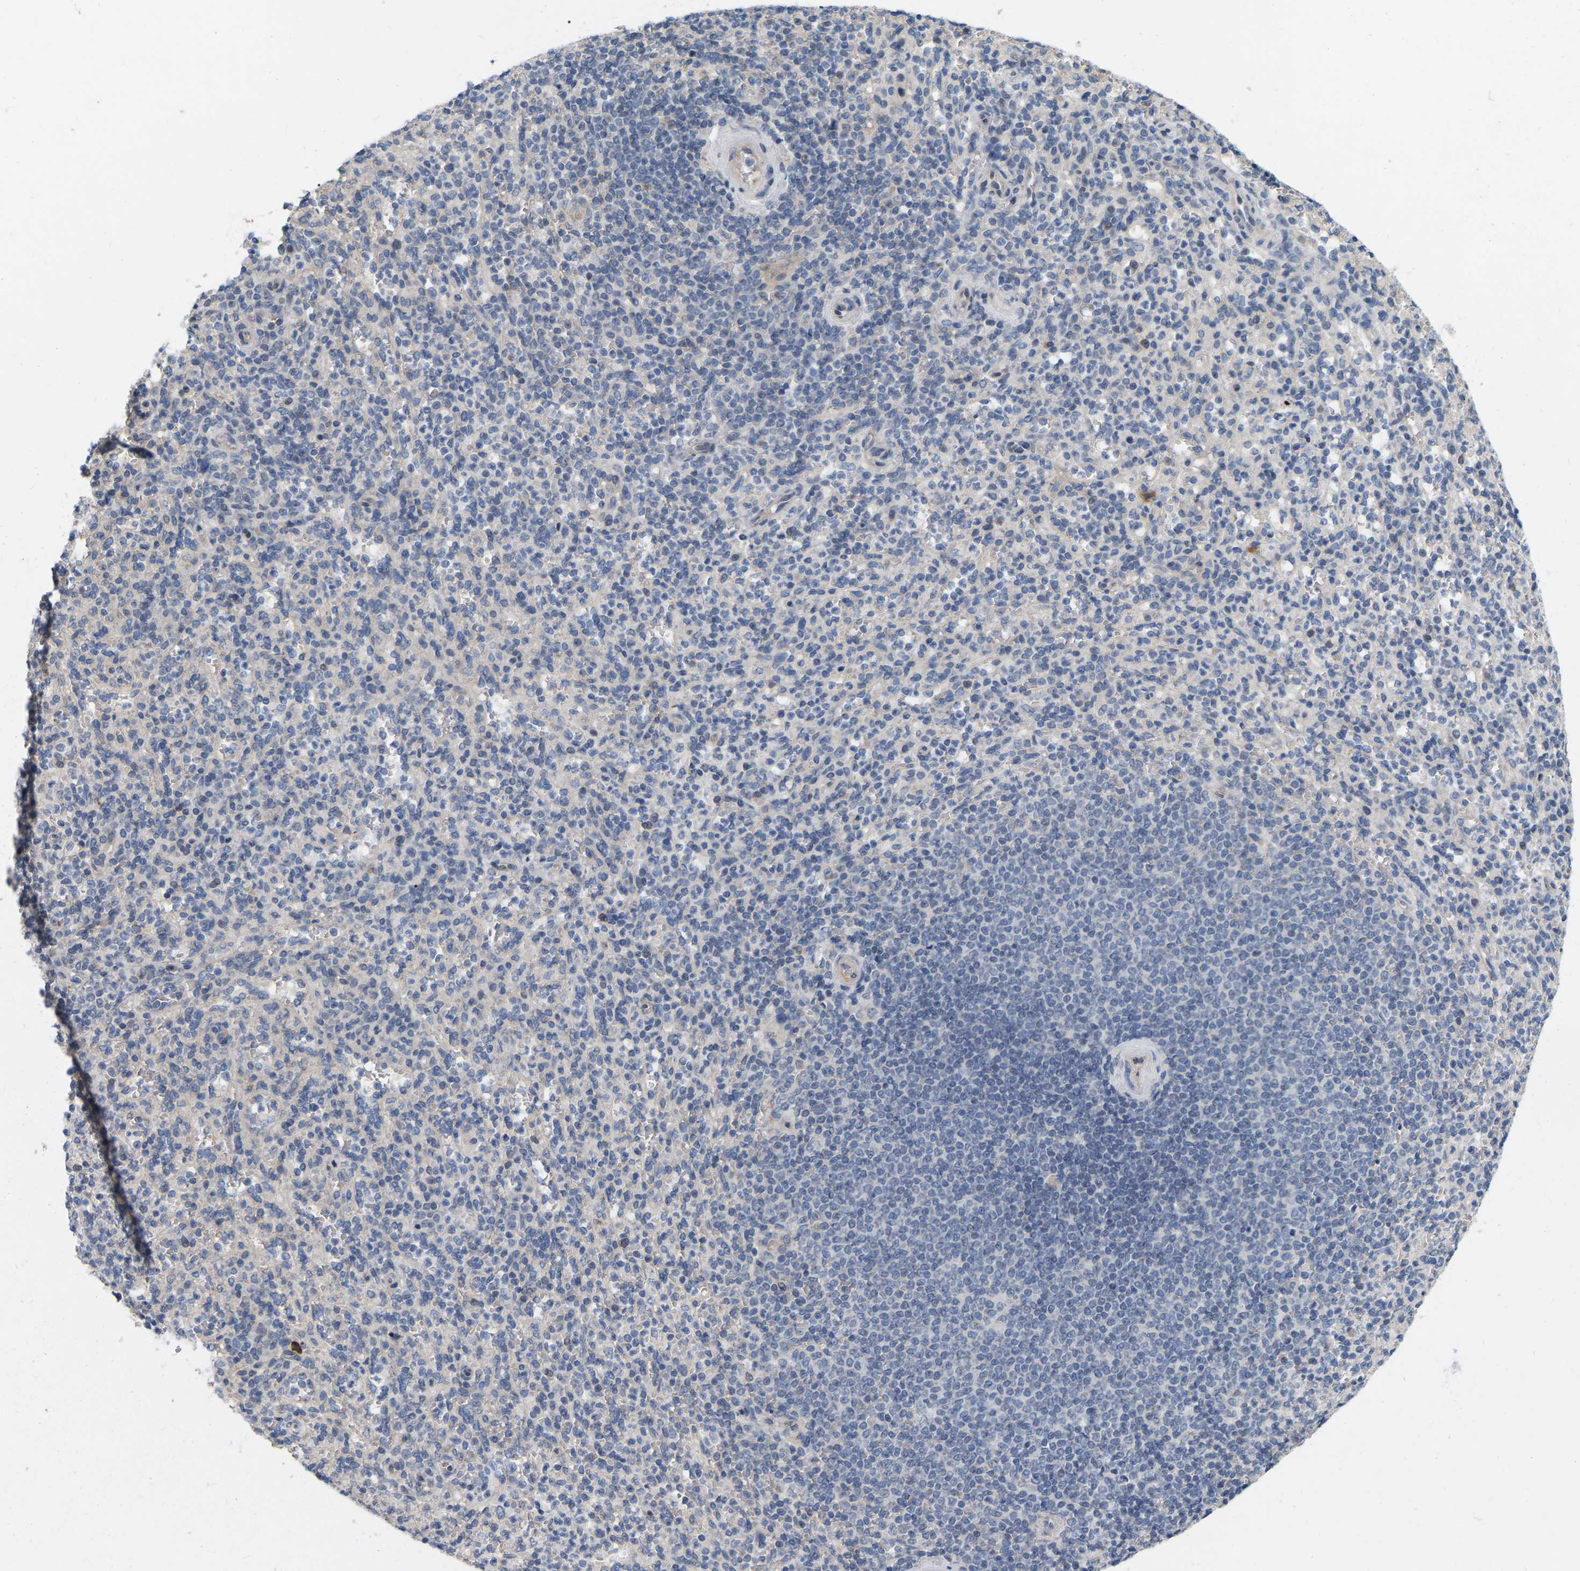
{"staining": {"intensity": "moderate", "quantity": "<25%", "location": "cytoplasmic/membranous"}, "tissue": "spleen", "cell_type": "Cells in red pulp", "image_type": "normal", "snomed": [{"axis": "morphology", "description": "Normal tissue, NOS"}, {"axis": "topography", "description": "Spleen"}], "caption": "DAB immunohistochemical staining of unremarkable human spleen demonstrates moderate cytoplasmic/membranous protein positivity in approximately <25% of cells in red pulp.", "gene": "SSH1", "patient": {"sex": "male", "age": 36}}